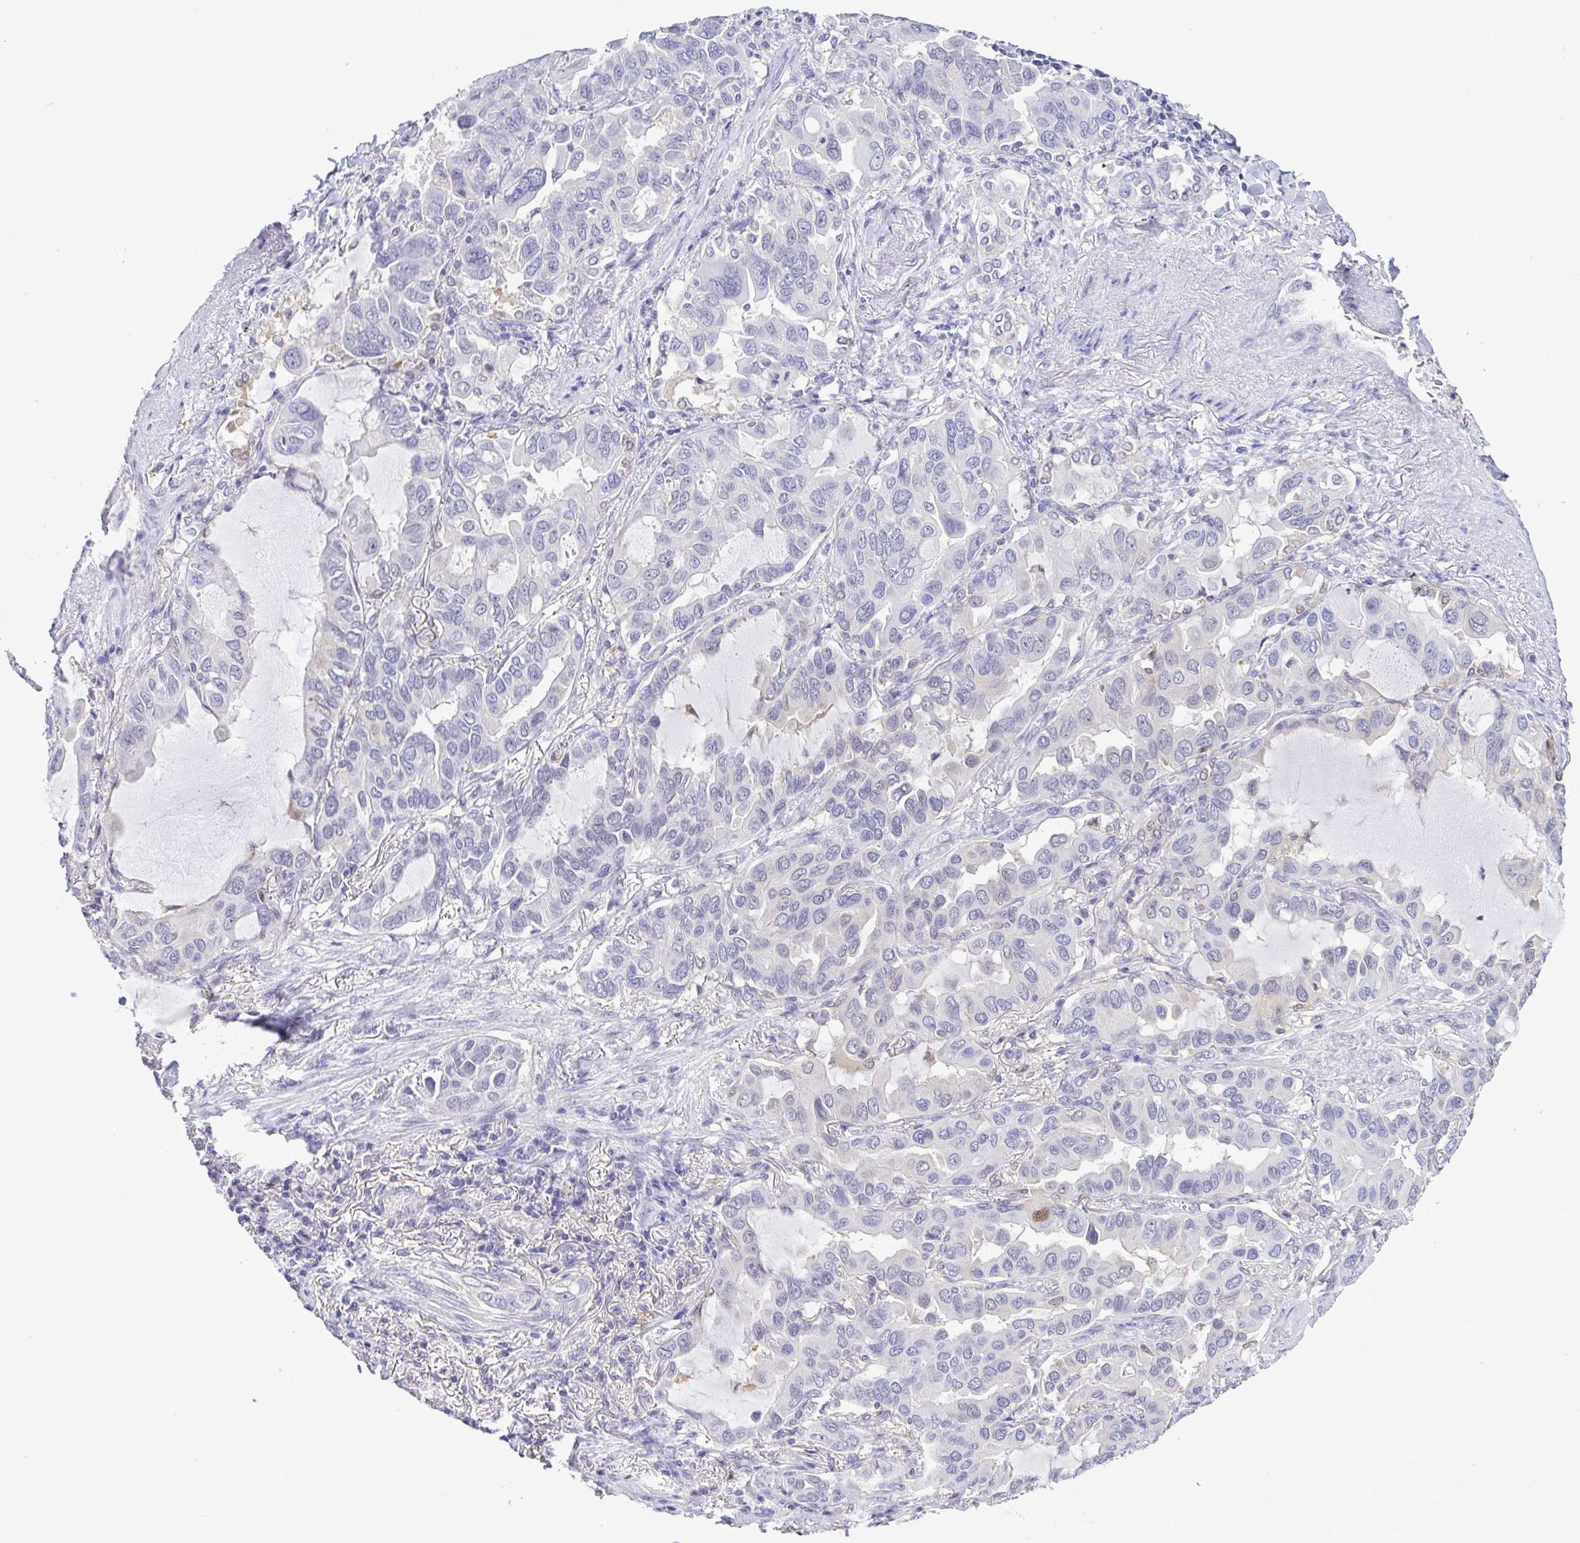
{"staining": {"intensity": "negative", "quantity": "none", "location": "none"}, "tissue": "lung cancer", "cell_type": "Tumor cells", "image_type": "cancer", "snomed": [{"axis": "morphology", "description": "Adenocarcinoma, NOS"}, {"axis": "topography", "description": "Lung"}], "caption": "This is a histopathology image of immunohistochemistry (IHC) staining of lung cancer, which shows no staining in tumor cells.", "gene": "LDHC", "patient": {"sex": "male", "age": 64}}